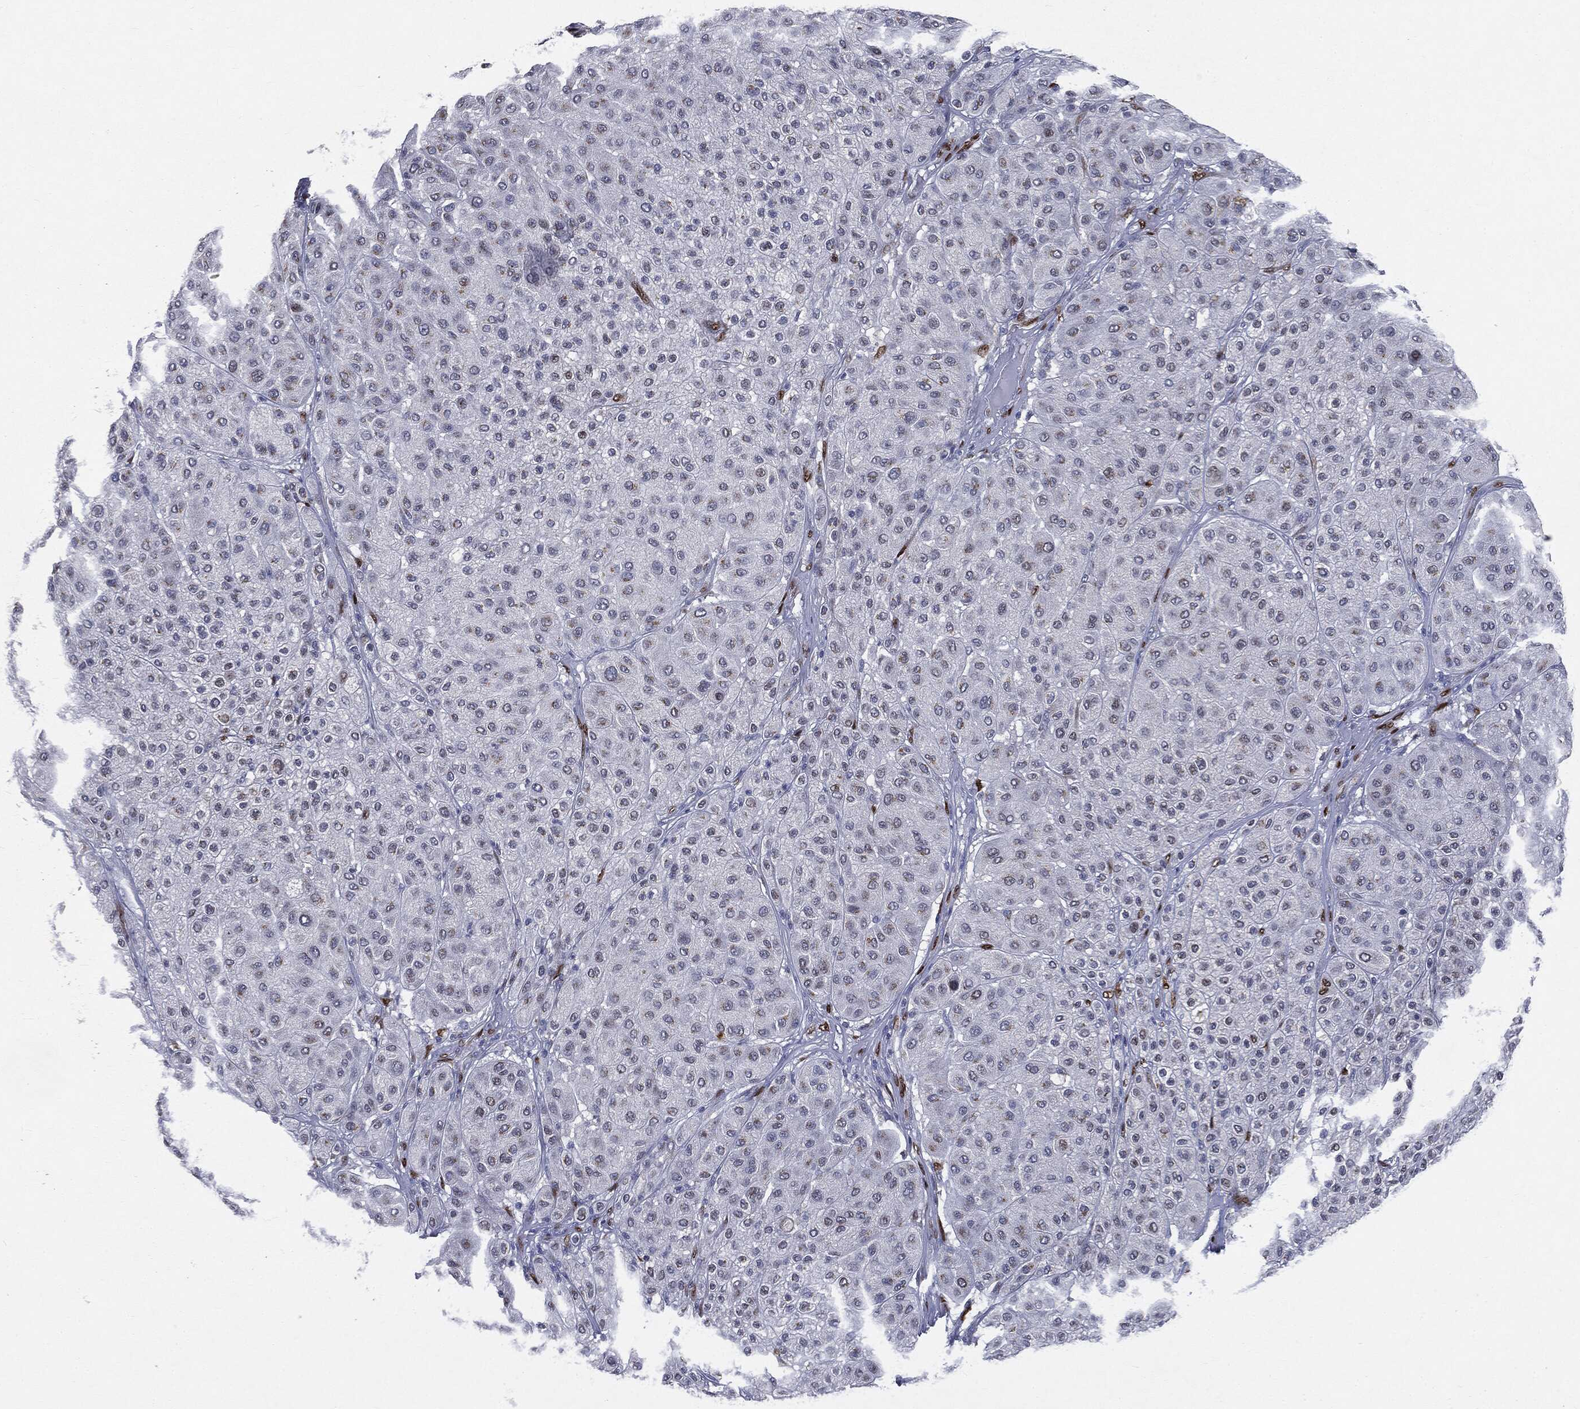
{"staining": {"intensity": "negative", "quantity": "none", "location": "none"}, "tissue": "melanoma", "cell_type": "Tumor cells", "image_type": "cancer", "snomed": [{"axis": "morphology", "description": "Malignant melanoma, Metastatic site"}, {"axis": "topography", "description": "Smooth muscle"}], "caption": "IHC histopathology image of melanoma stained for a protein (brown), which exhibits no staining in tumor cells. (Immunohistochemistry (ihc), brightfield microscopy, high magnification).", "gene": "CASD1", "patient": {"sex": "male", "age": 41}}